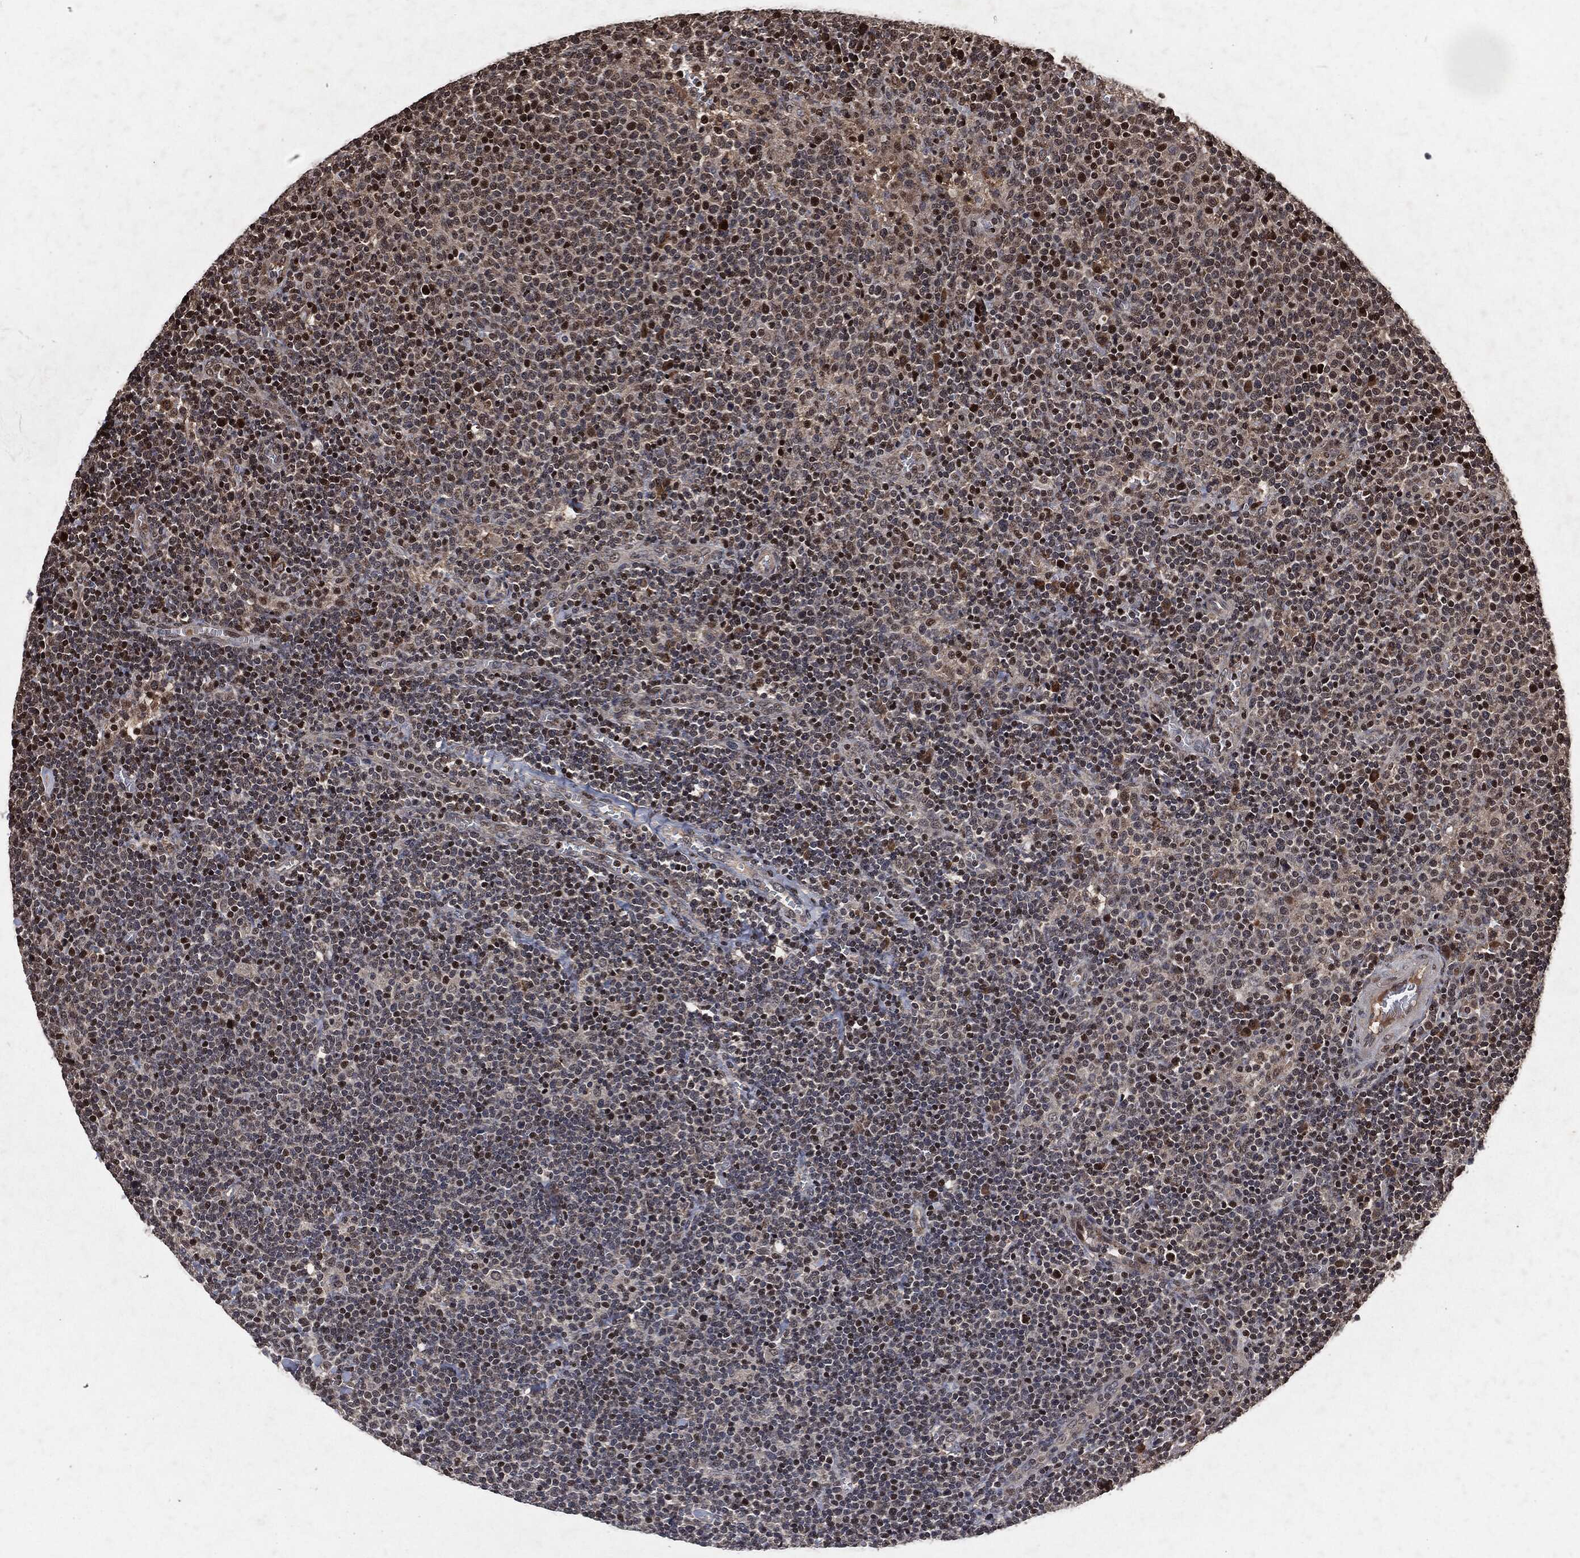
{"staining": {"intensity": "strong", "quantity": "<25%", "location": "nuclear"}, "tissue": "lymphoma", "cell_type": "Tumor cells", "image_type": "cancer", "snomed": [{"axis": "morphology", "description": "Malignant lymphoma, non-Hodgkin's type, High grade"}, {"axis": "topography", "description": "Lymph node"}], "caption": "High-grade malignant lymphoma, non-Hodgkin's type stained with a brown dye shows strong nuclear positive staining in about <25% of tumor cells.", "gene": "SNAI1", "patient": {"sex": "male", "age": 61}}